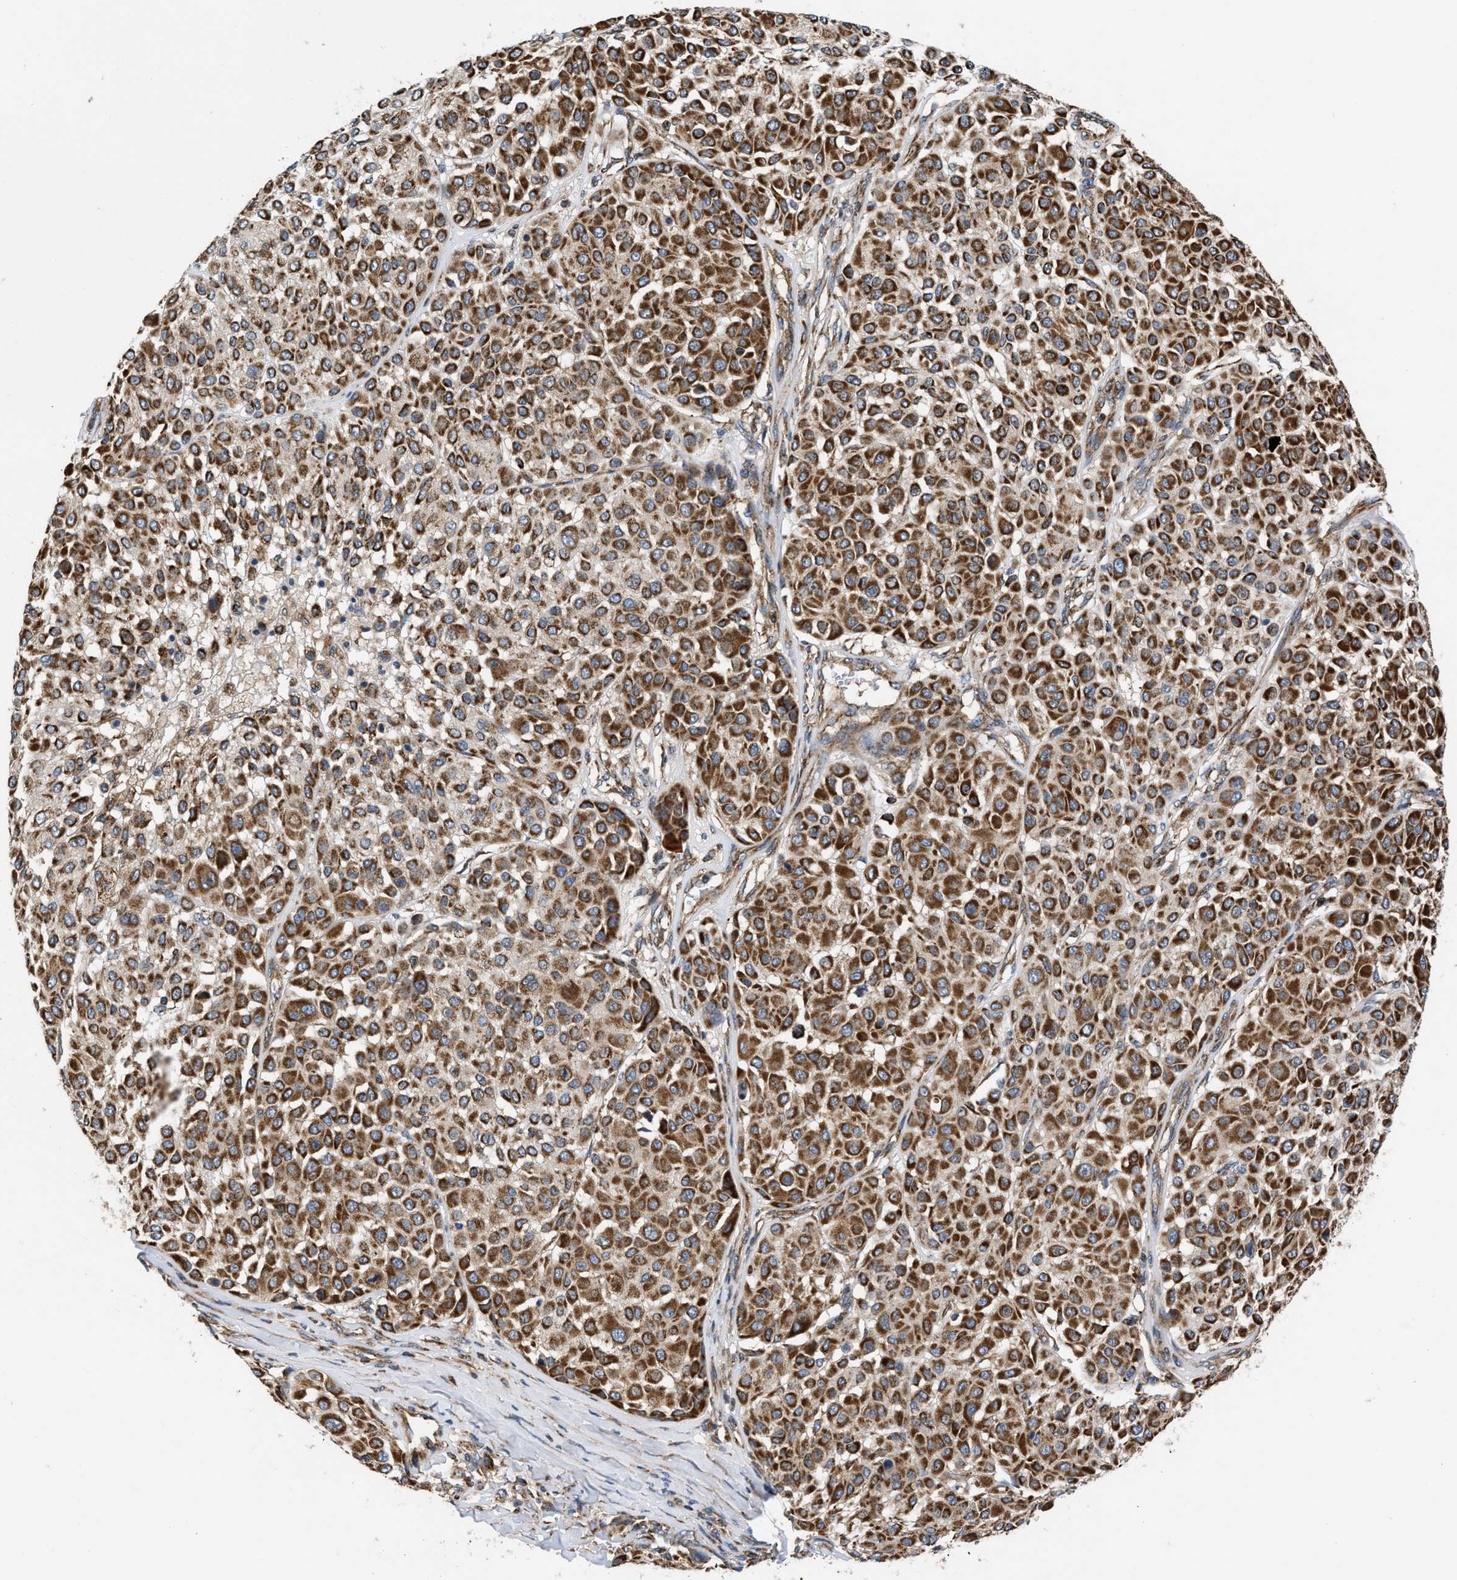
{"staining": {"intensity": "strong", "quantity": ">75%", "location": "cytoplasmic/membranous"}, "tissue": "melanoma", "cell_type": "Tumor cells", "image_type": "cancer", "snomed": [{"axis": "morphology", "description": "Malignant melanoma, Metastatic site"}, {"axis": "topography", "description": "Soft tissue"}], "caption": "Strong cytoplasmic/membranous staining for a protein is identified in about >75% of tumor cells of malignant melanoma (metastatic site) using immunohistochemistry.", "gene": "OPTN", "patient": {"sex": "male", "age": 41}}